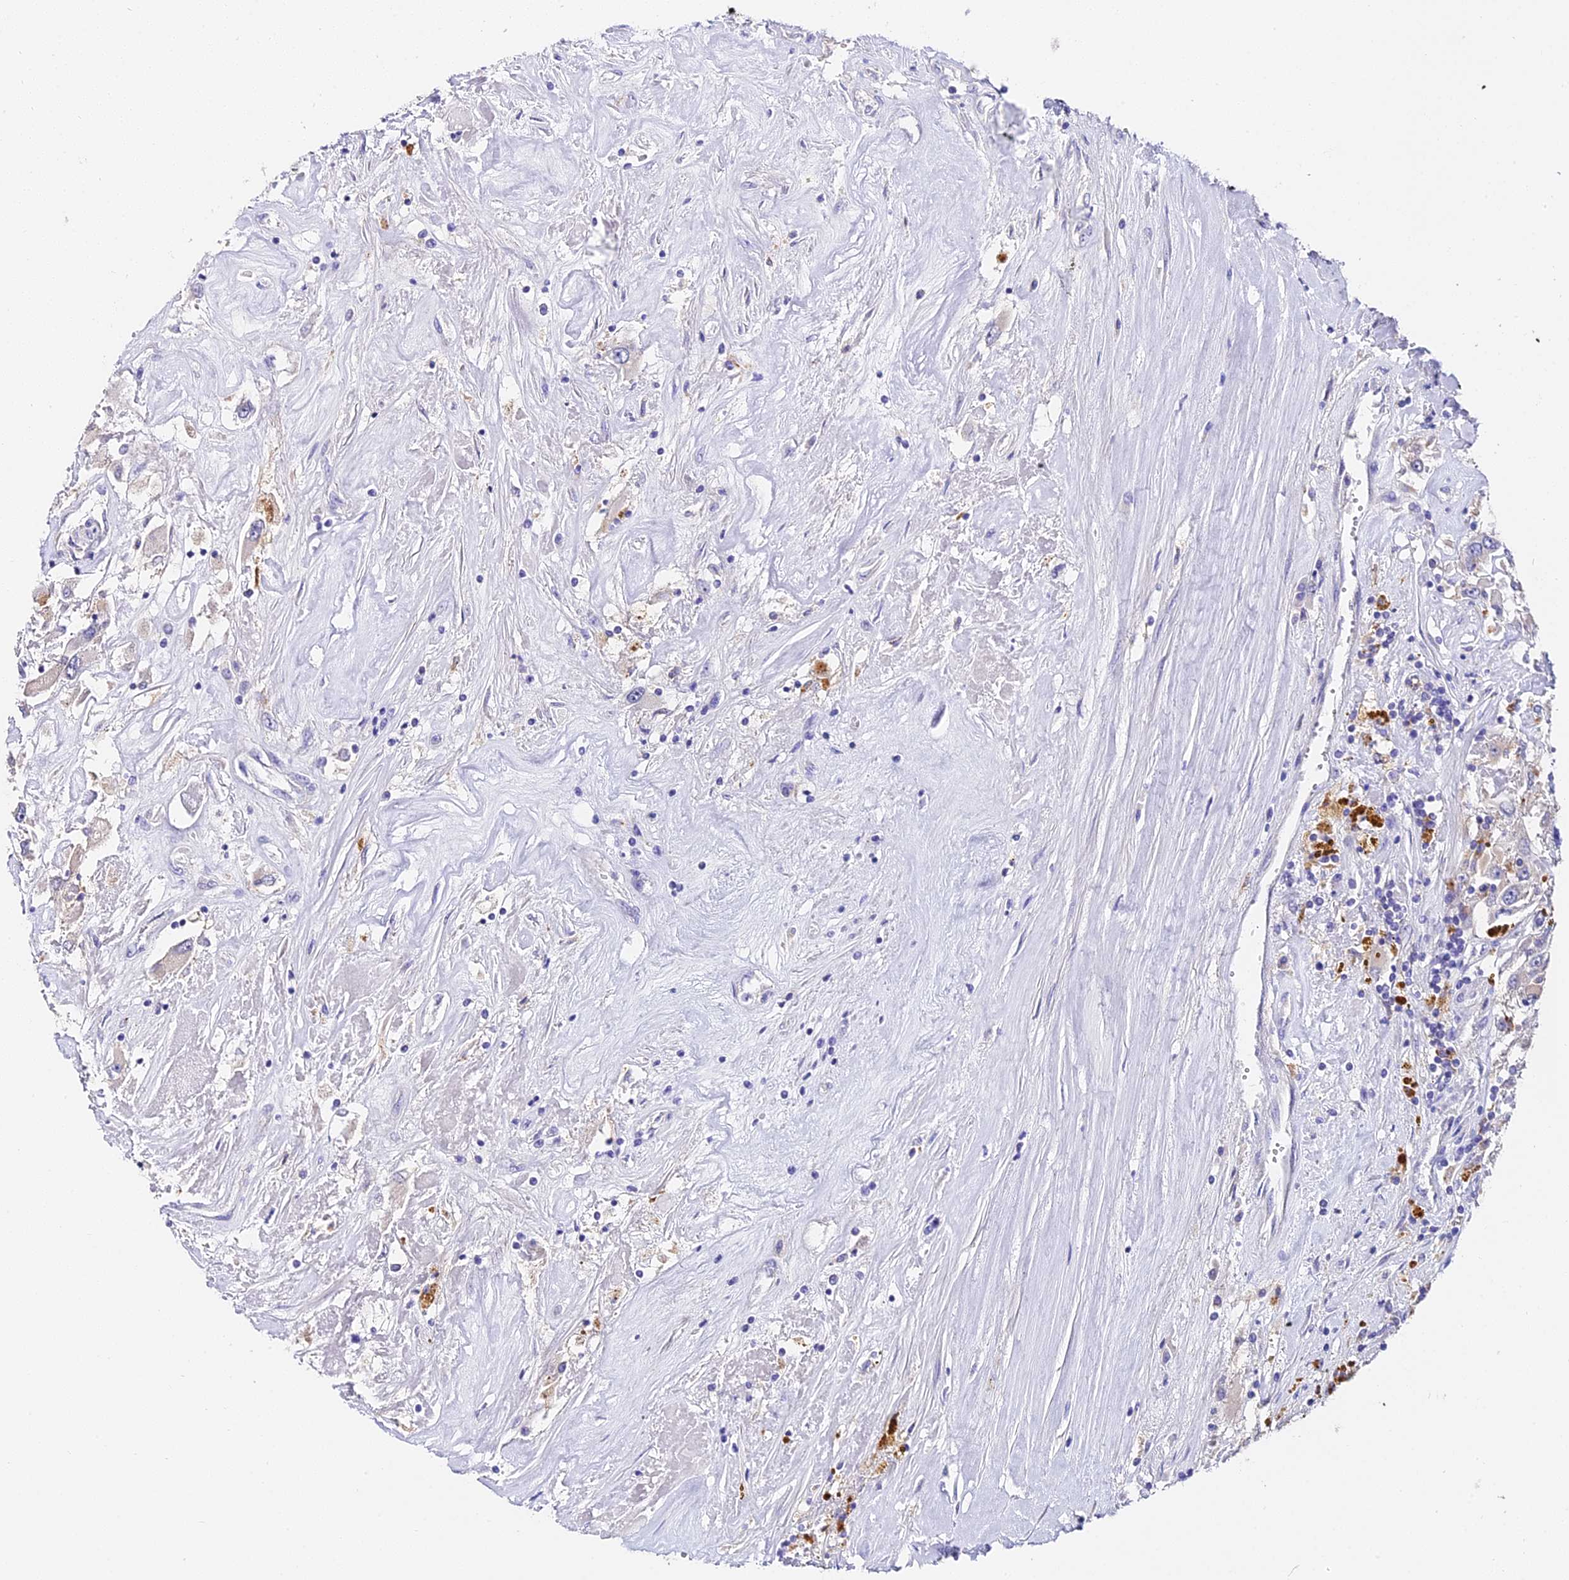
{"staining": {"intensity": "negative", "quantity": "none", "location": "none"}, "tissue": "renal cancer", "cell_type": "Tumor cells", "image_type": "cancer", "snomed": [{"axis": "morphology", "description": "Adenocarcinoma, NOS"}, {"axis": "topography", "description": "Kidney"}], "caption": "An image of renal adenocarcinoma stained for a protein exhibits no brown staining in tumor cells. (DAB immunohistochemistry, high magnification).", "gene": "LYPD6", "patient": {"sex": "female", "age": 52}}